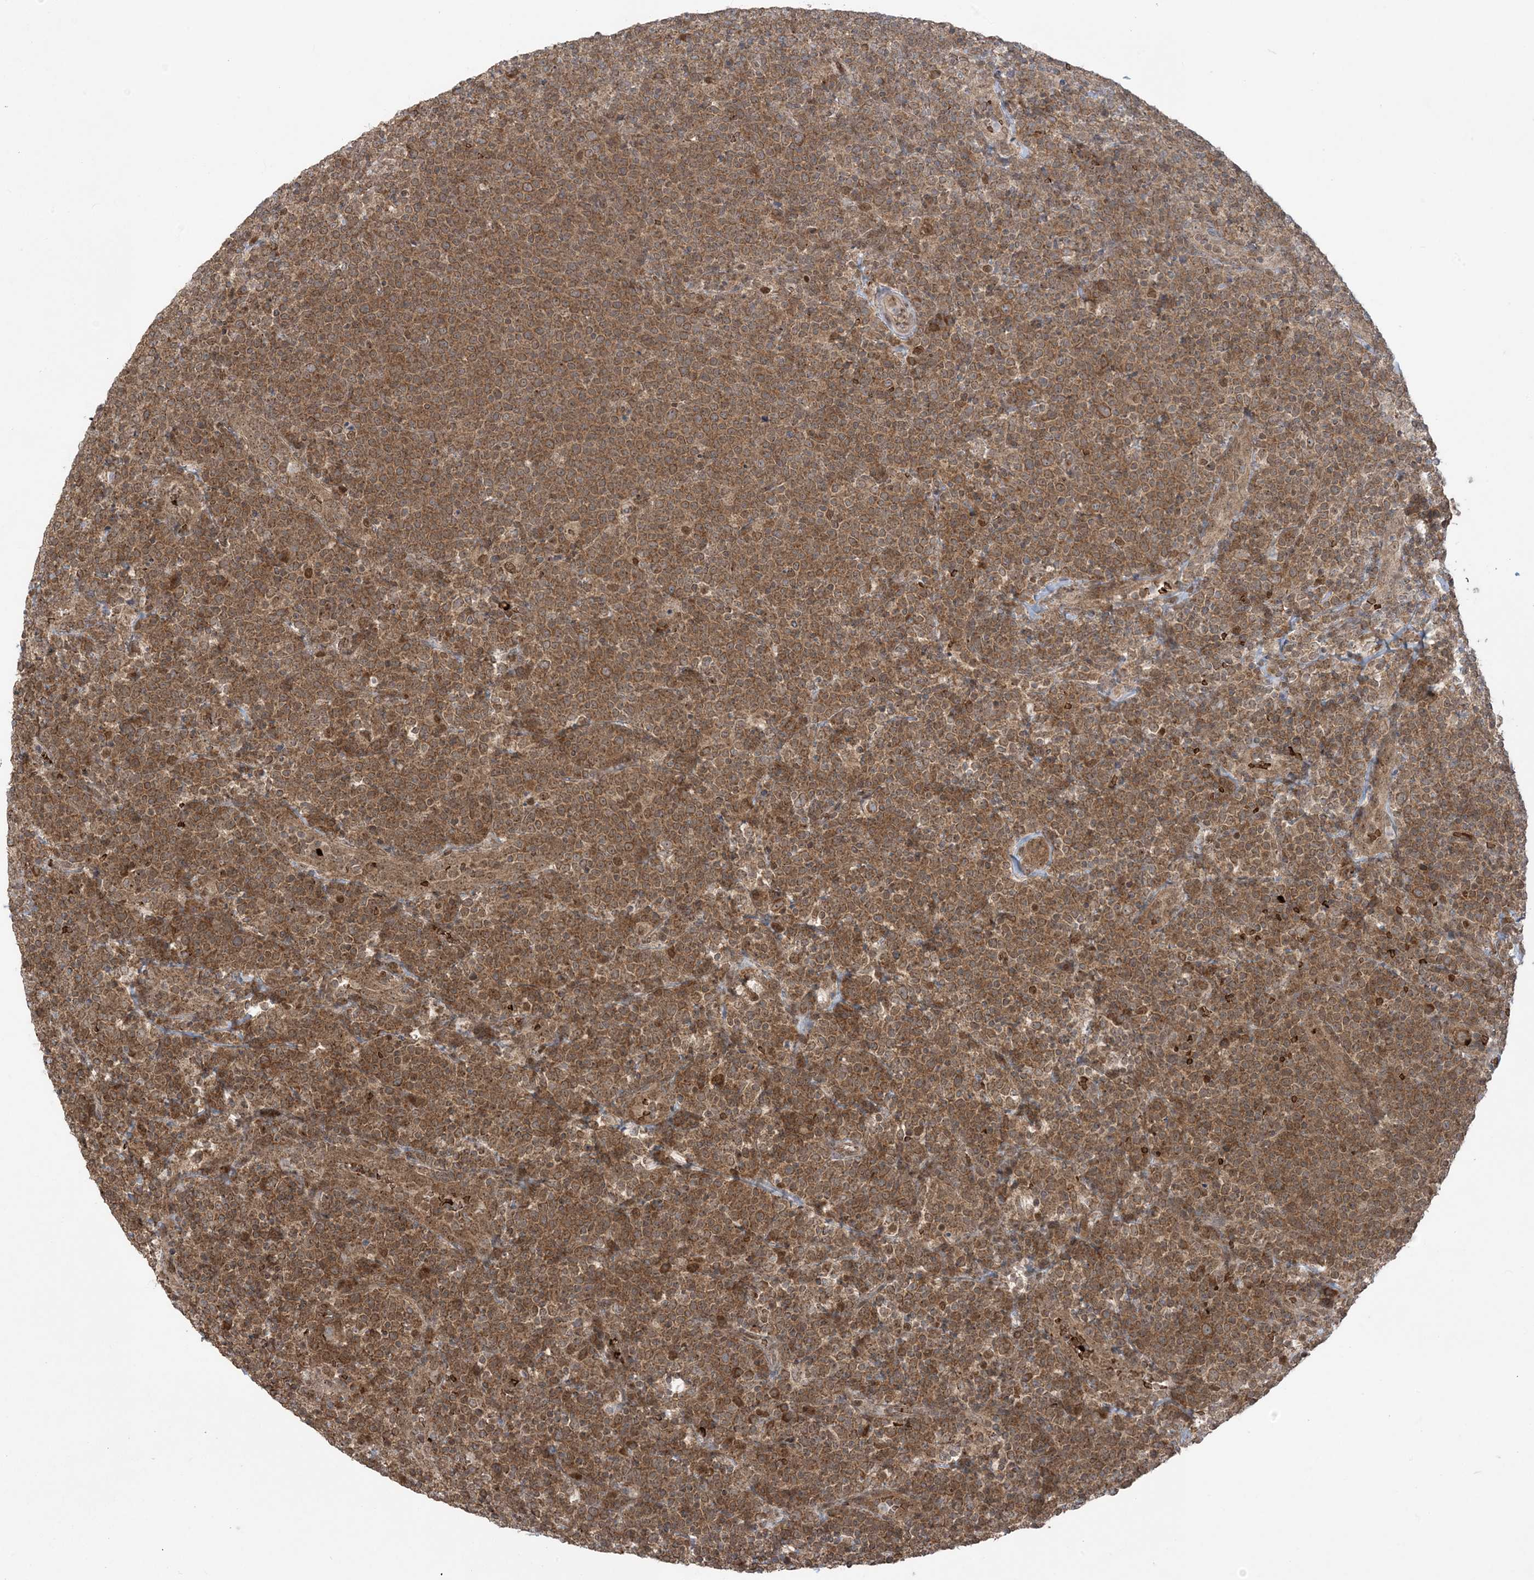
{"staining": {"intensity": "moderate", "quantity": ">75%", "location": "cytoplasmic/membranous"}, "tissue": "lymphoma", "cell_type": "Tumor cells", "image_type": "cancer", "snomed": [{"axis": "morphology", "description": "Malignant lymphoma, non-Hodgkin's type, High grade"}, {"axis": "topography", "description": "Lymph node"}], "caption": "Immunohistochemical staining of lymphoma displays medium levels of moderate cytoplasmic/membranous staining in about >75% of tumor cells. Immunohistochemistry stains the protein in brown and the nuclei are stained blue.", "gene": "ABCF3", "patient": {"sex": "male", "age": 61}}